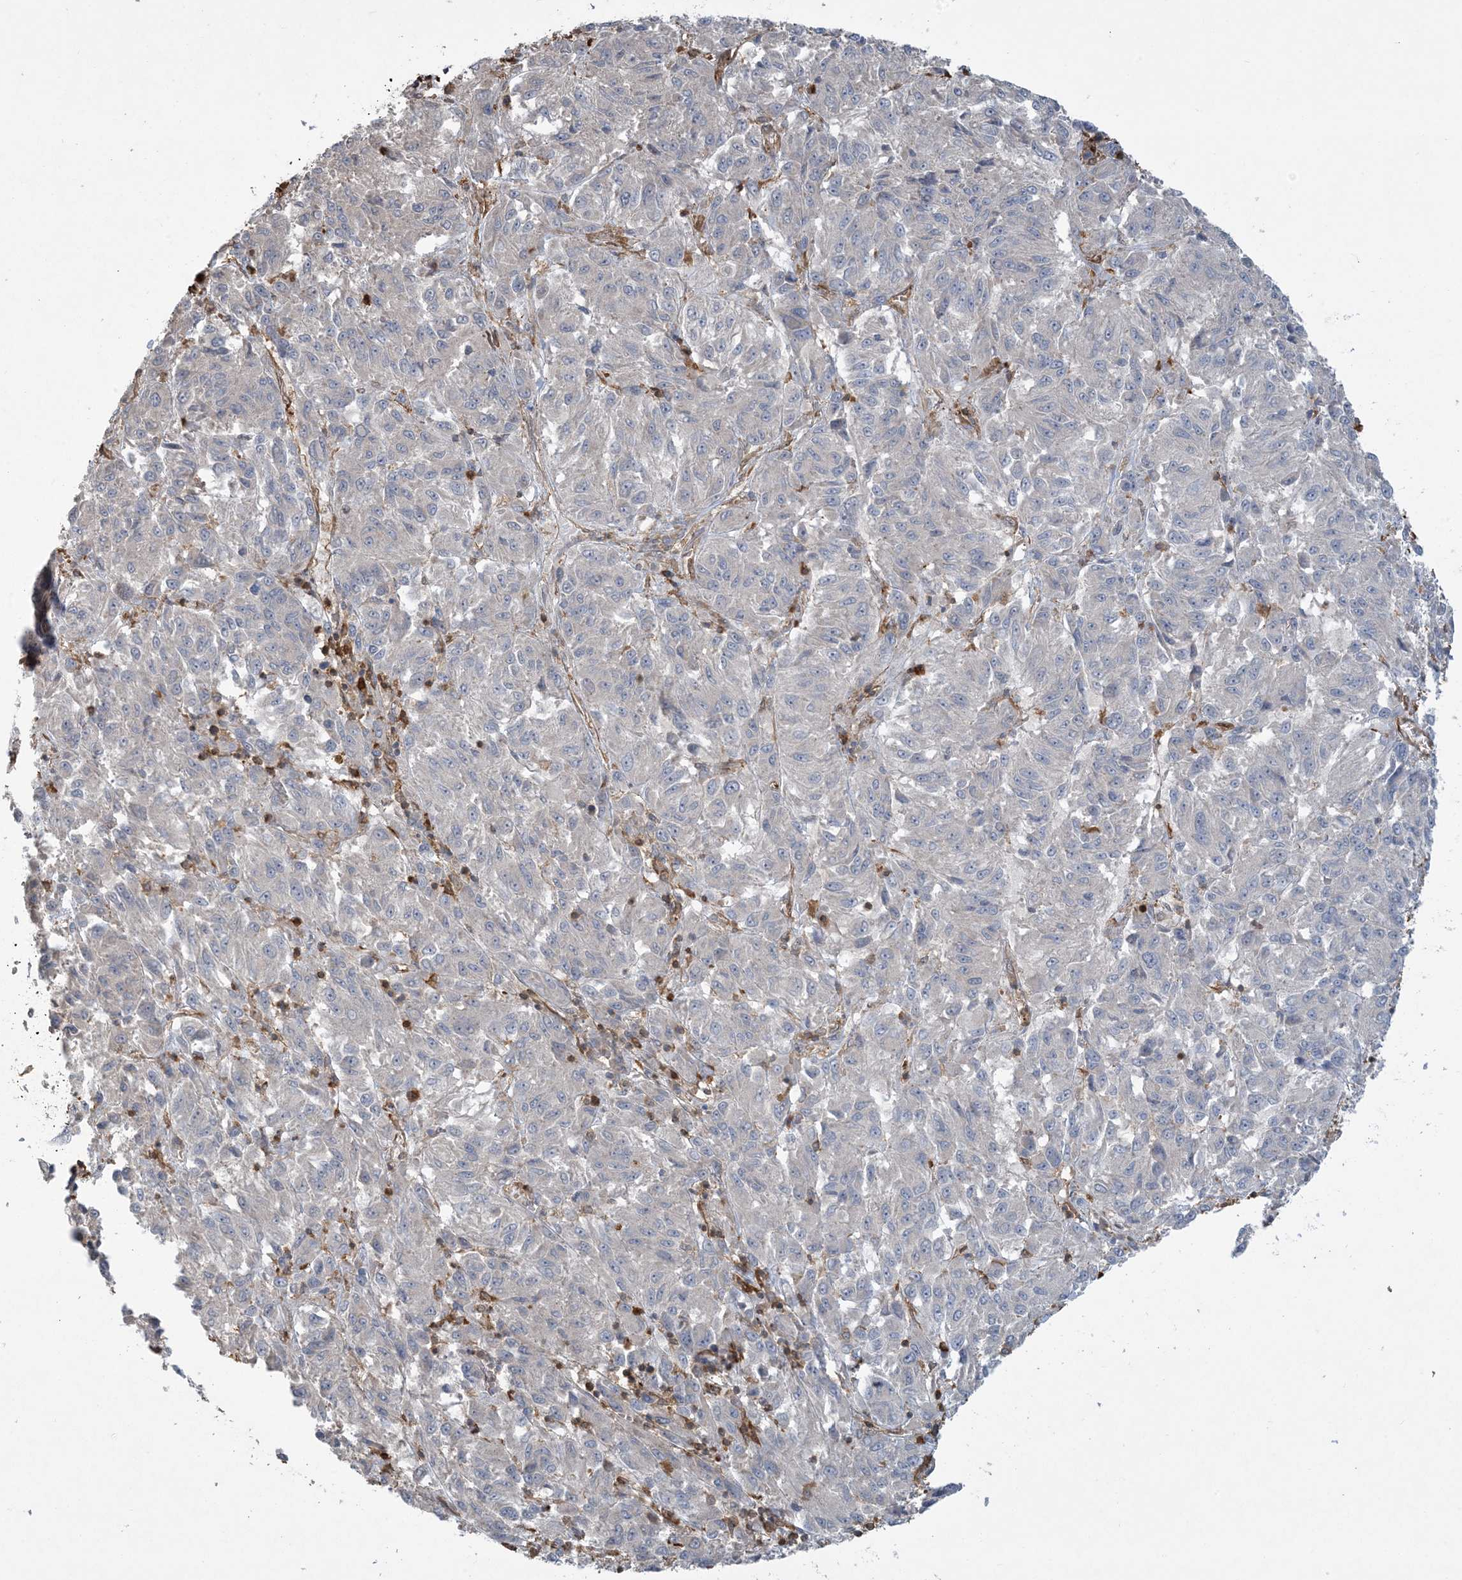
{"staining": {"intensity": "negative", "quantity": "none", "location": "none"}, "tissue": "melanoma", "cell_type": "Tumor cells", "image_type": "cancer", "snomed": [{"axis": "morphology", "description": "Malignant melanoma, Metastatic site"}, {"axis": "topography", "description": "Lung"}], "caption": "Immunohistochemical staining of human malignant melanoma (metastatic site) demonstrates no significant expression in tumor cells.", "gene": "TMSB4X", "patient": {"sex": "male", "age": 64}}